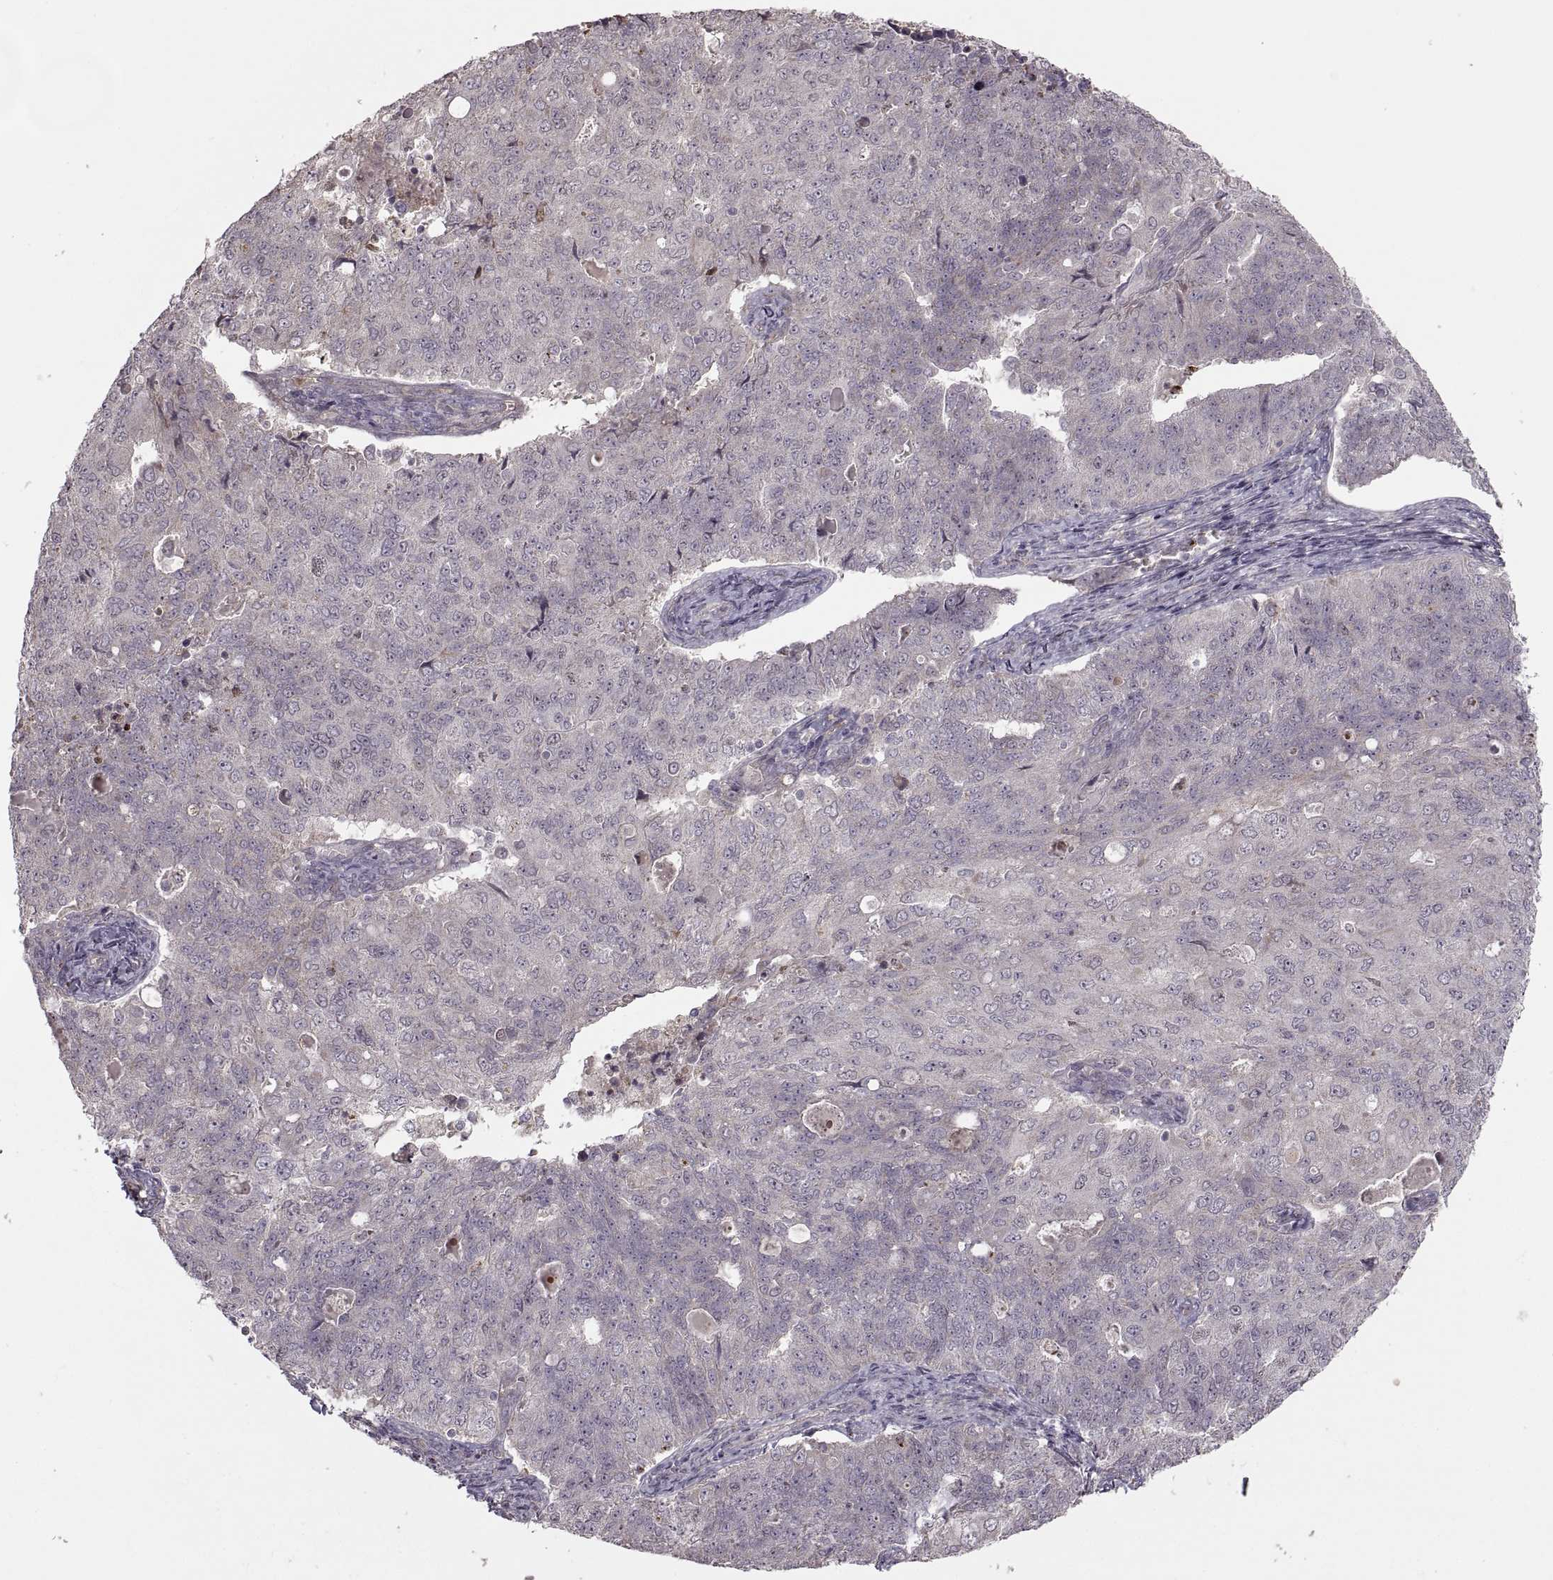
{"staining": {"intensity": "negative", "quantity": "none", "location": "none"}, "tissue": "endometrial cancer", "cell_type": "Tumor cells", "image_type": "cancer", "snomed": [{"axis": "morphology", "description": "Adenocarcinoma, NOS"}, {"axis": "topography", "description": "Endometrium"}], "caption": "DAB (3,3'-diaminobenzidine) immunohistochemical staining of endometrial adenocarcinoma demonstrates no significant staining in tumor cells.", "gene": "PIERCE1", "patient": {"sex": "female", "age": 43}}